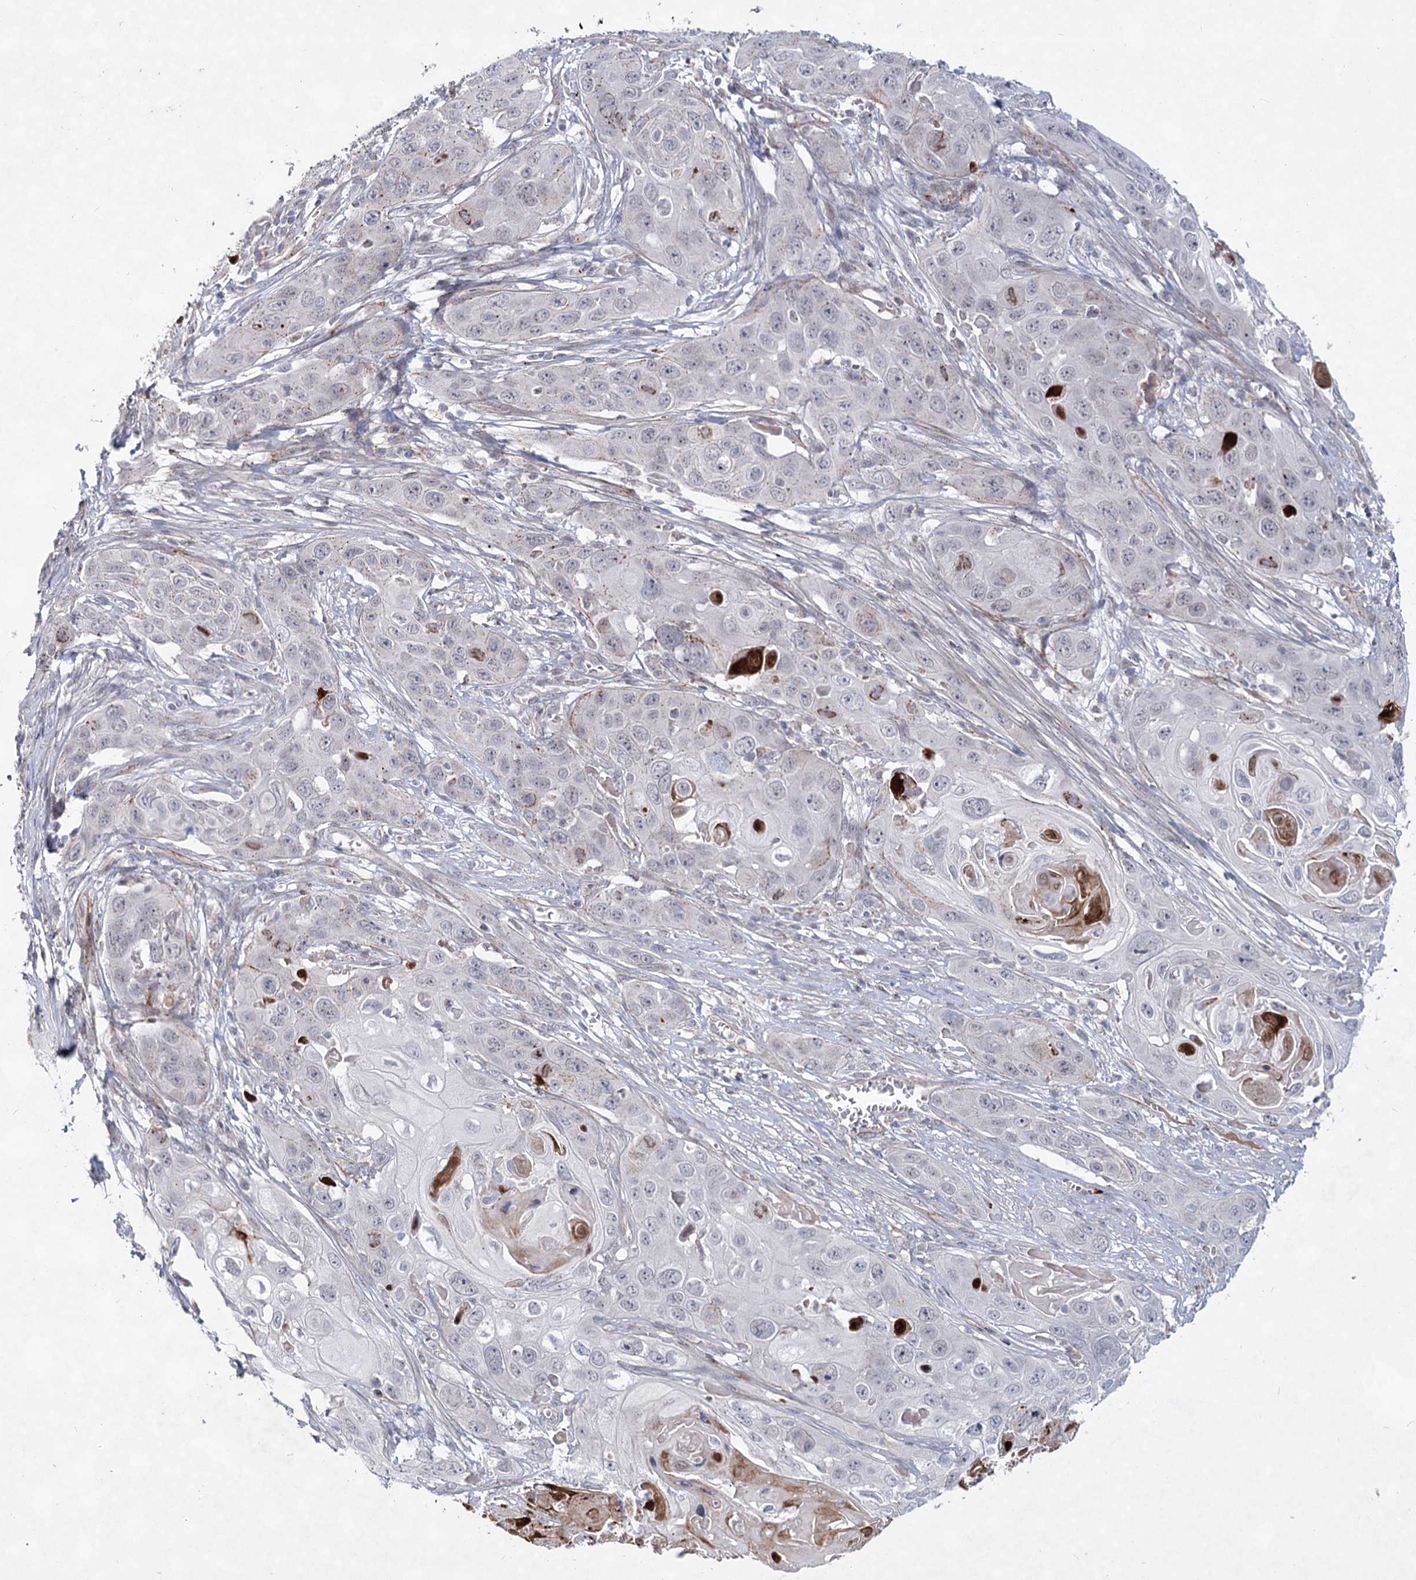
{"staining": {"intensity": "negative", "quantity": "none", "location": "none"}, "tissue": "skin cancer", "cell_type": "Tumor cells", "image_type": "cancer", "snomed": [{"axis": "morphology", "description": "Squamous cell carcinoma, NOS"}, {"axis": "topography", "description": "Skin"}], "caption": "Tumor cells show no significant protein staining in squamous cell carcinoma (skin).", "gene": "ATL2", "patient": {"sex": "male", "age": 55}}